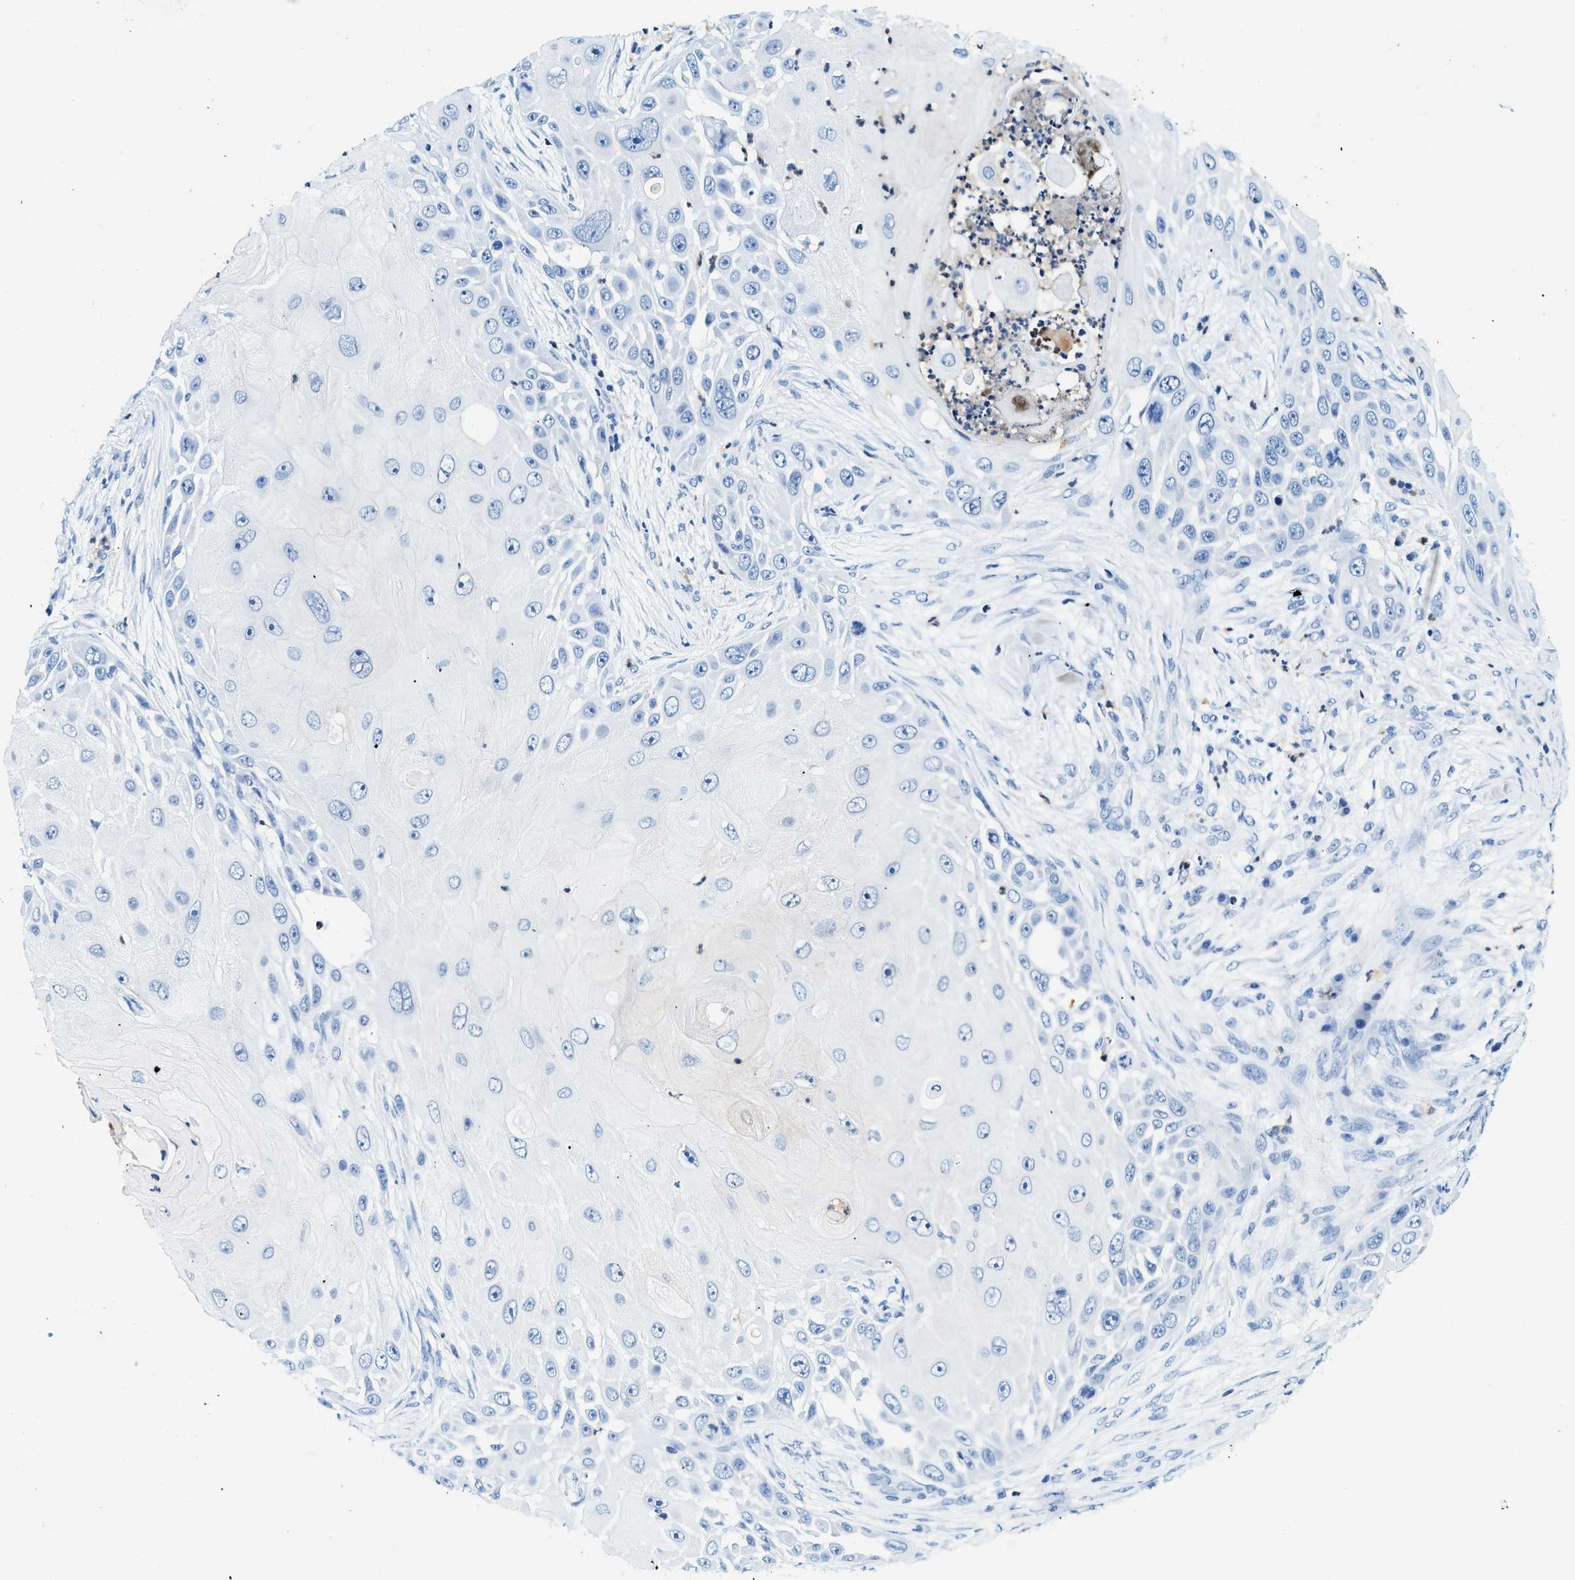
{"staining": {"intensity": "negative", "quantity": "none", "location": "none"}, "tissue": "skin cancer", "cell_type": "Tumor cells", "image_type": "cancer", "snomed": [{"axis": "morphology", "description": "Squamous cell carcinoma, NOS"}, {"axis": "topography", "description": "Skin"}], "caption": "Immunohistochemical staining of skin squamous cell carcinoma exhibits no significant staining in tumor cells. (DAB (3,3'-diaminobenzidine) IHC visualized using brightfield microscopy, high magnification).", "gene": "ZDHHC13", "patient": {"sex": "female", "age": 44}}